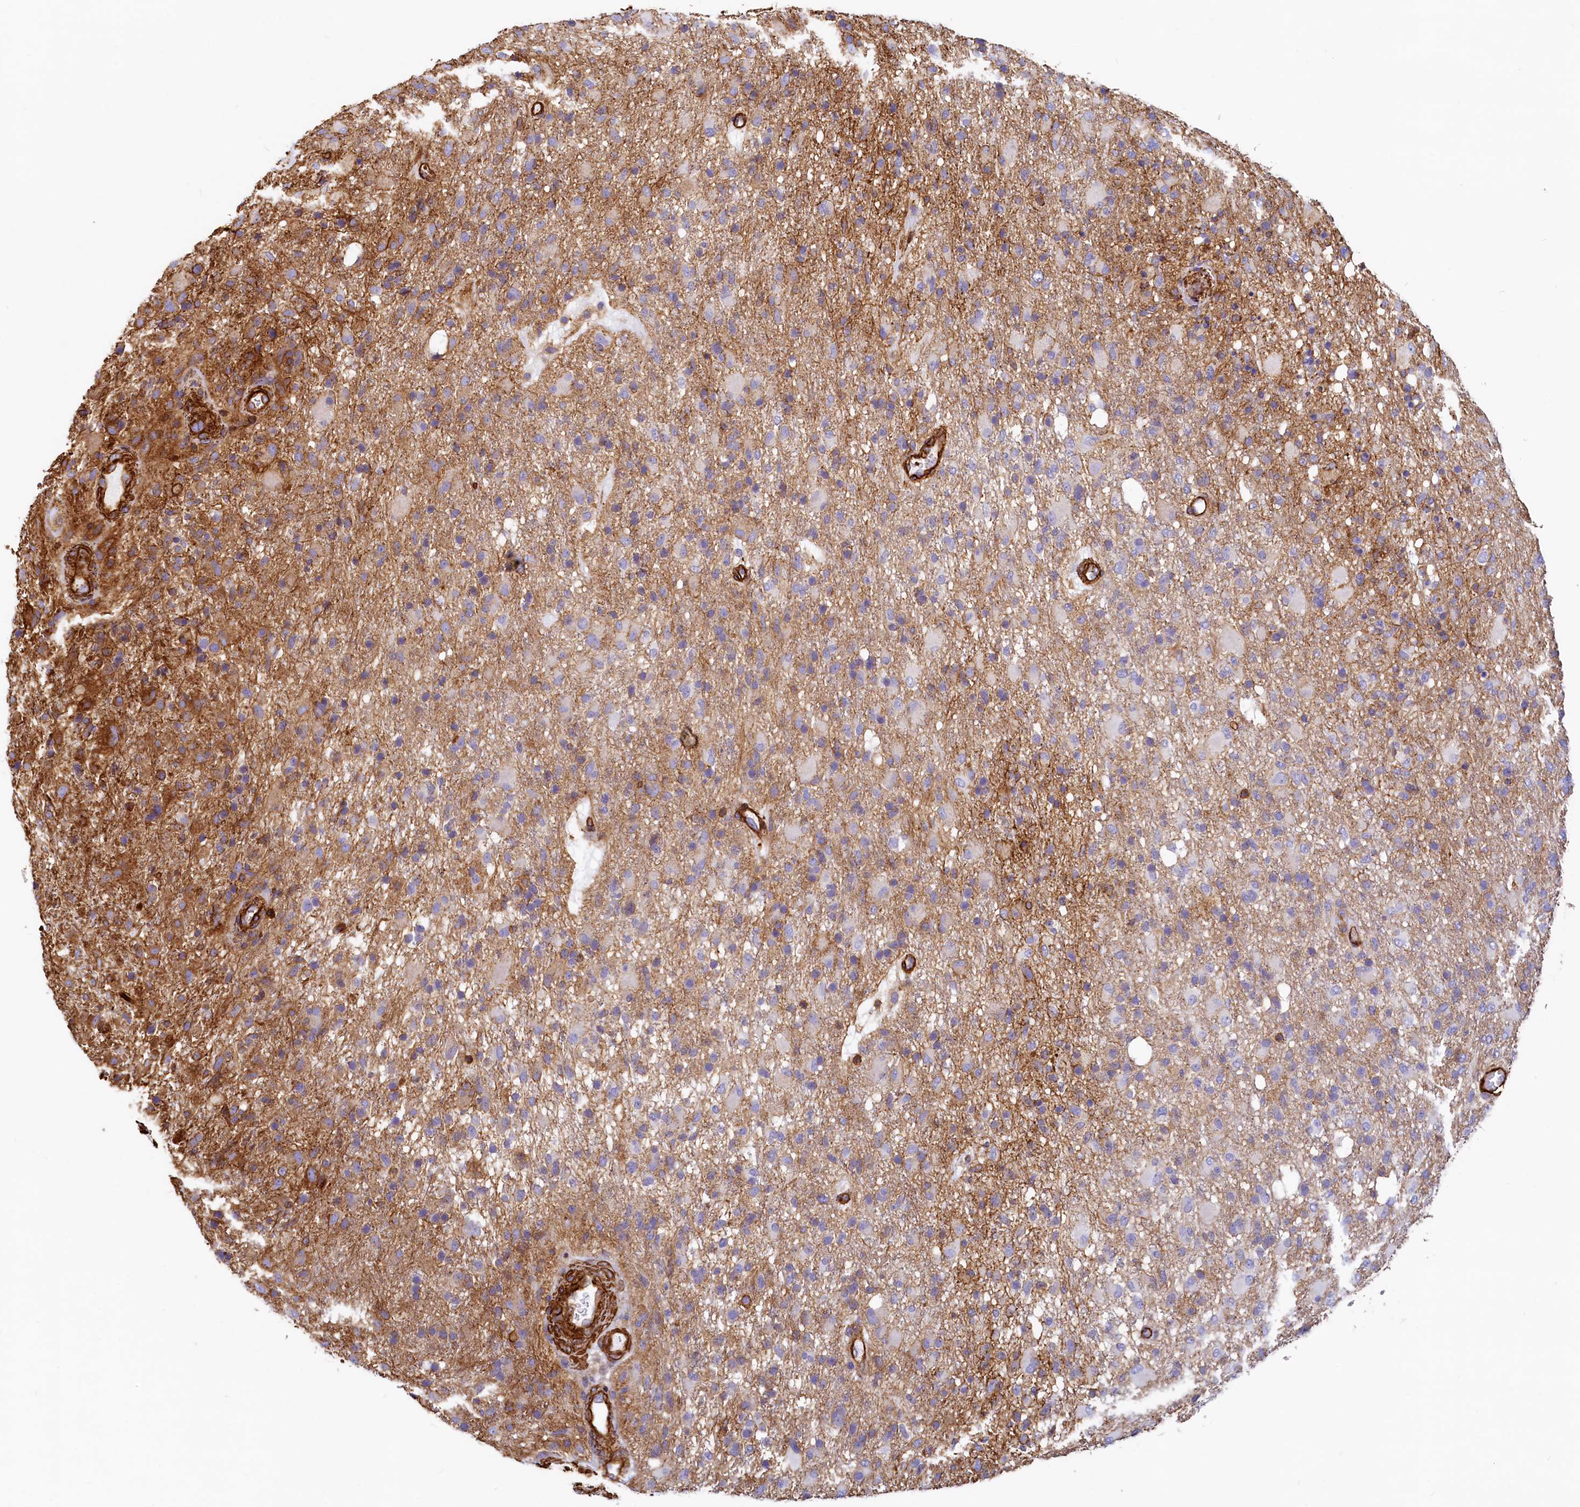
{"staining": {"intensity": "moderate", "quantity": "<25%", "location": "cytoplasmic/membranous"}, "tissue": "glioma", "cell_type": "Tumor cells", "image_type": "cancer", "snomed": [{"axis": "morphology", "description": "Glioma, malignant, High grade"}, {"axis": "topography", "description": "Brain"}], "caption": "An IHC image of neoplastic tissue is shown. Protein staining in brown shows moderate cytoplasmic/membranous positivity in malignant glioma (high-grade) within tumor cells. (DAB (3,3'-diaminobenzidine) IHC with brightfield microscopy, high magnification).", "gene": "THBS1", "patient": {"sex": "female", "age": 74}}